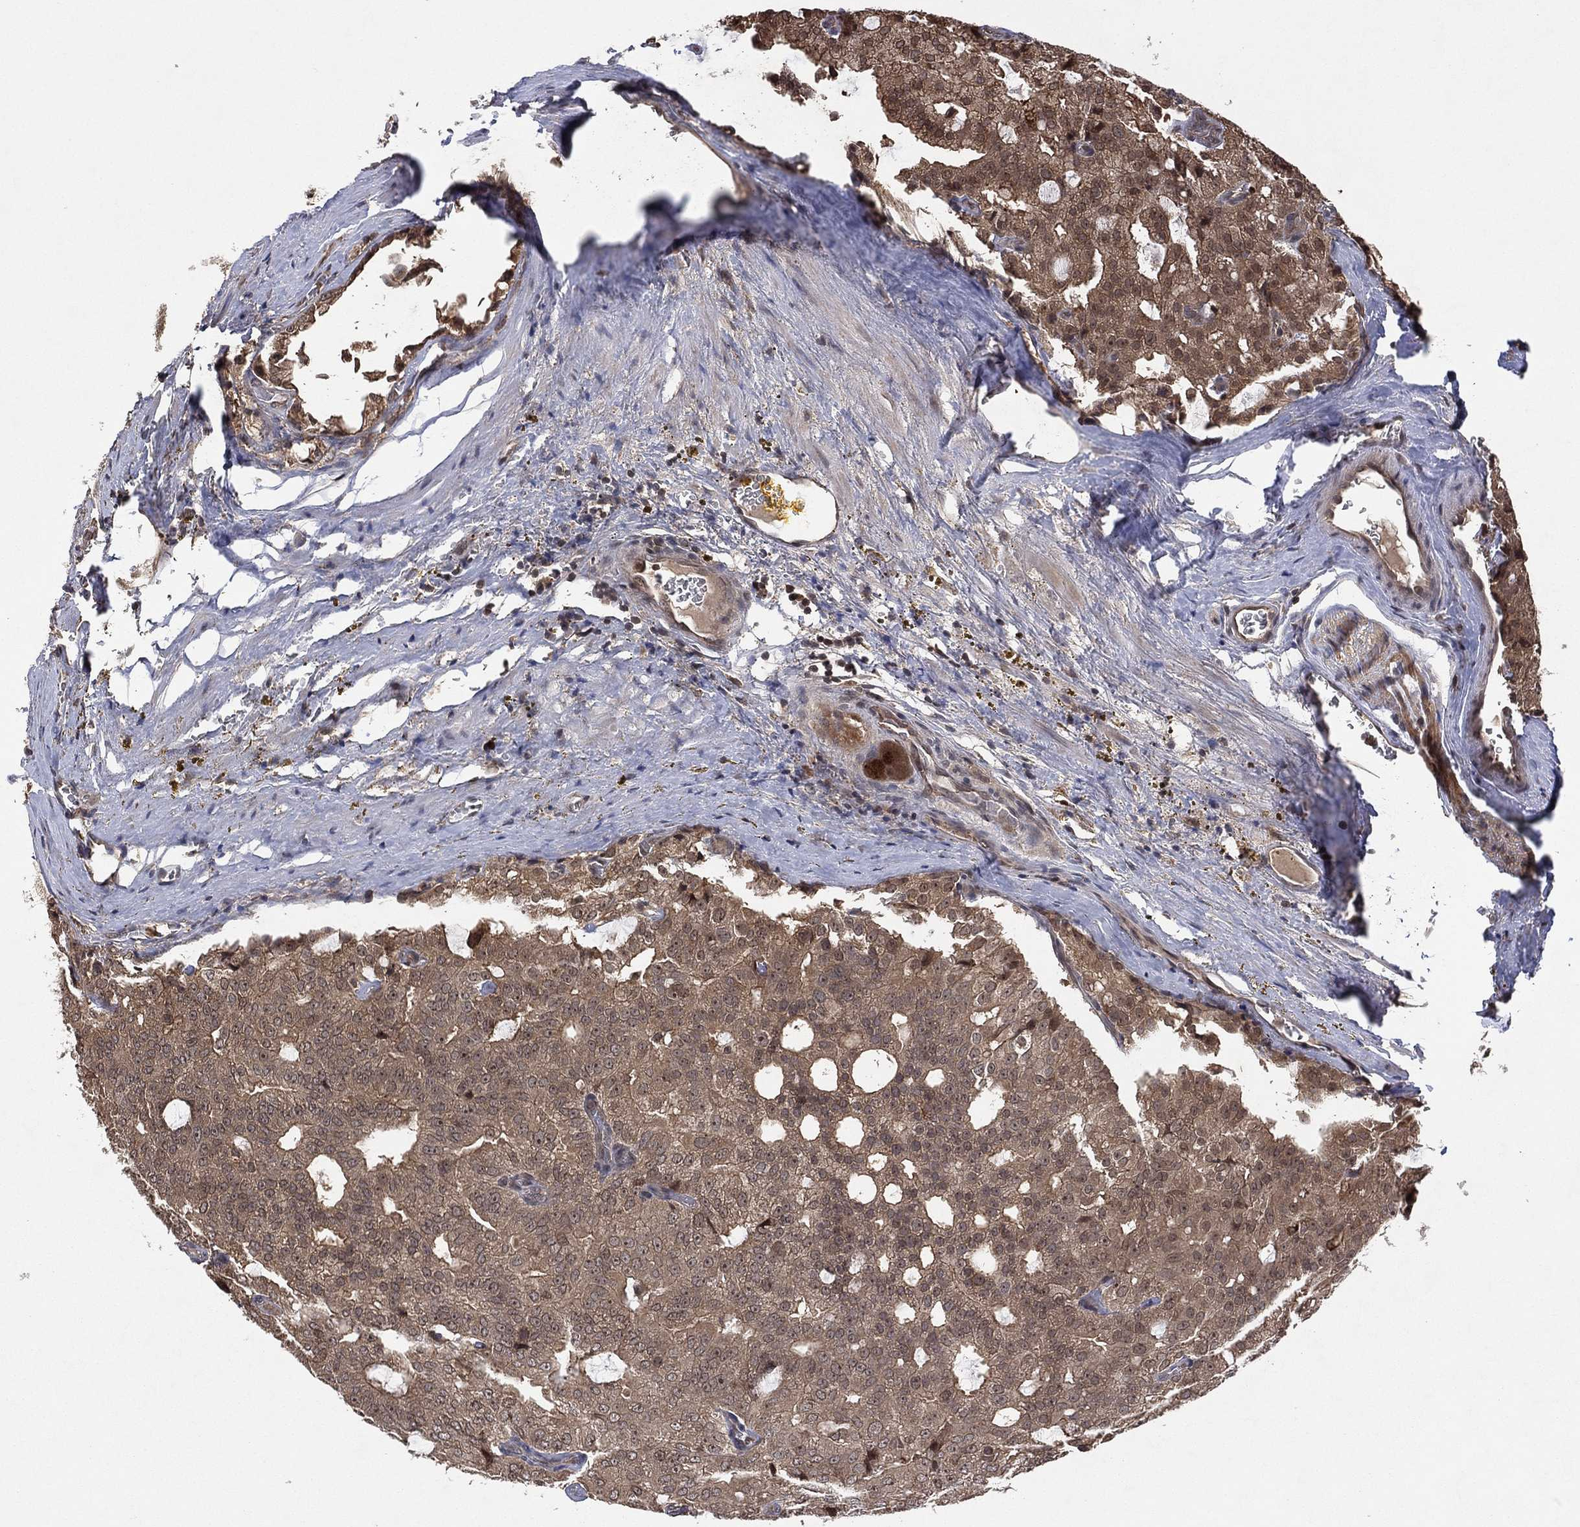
{"staining": {"intensity": "weak", "quantity": ">75%", "location": "cytoplasmic/membranous"}, "tissue": "prostate cancer", "cell_type": "Tumor cells", "image_type": "cancer", "snomed": [{"axis": "morphology", "description": "Adenocarcinoma, NOS"}, {"axis": "topography", "description": "Prostate and seminal vesicle, NOS"}, {"axis": "topography", "description": "Prostate"}], "caption": "A micrograph of human prostate cancer stained for a protein demonstrates weak cytoplasmic/membranous brown staining in tumor cells. (DAB (3,3'-diaminobenzidine) IHC with brightfield microscopy, high magnification).", "gene": "ATG4B", "patient": {"sex": "male", "age": 67}}